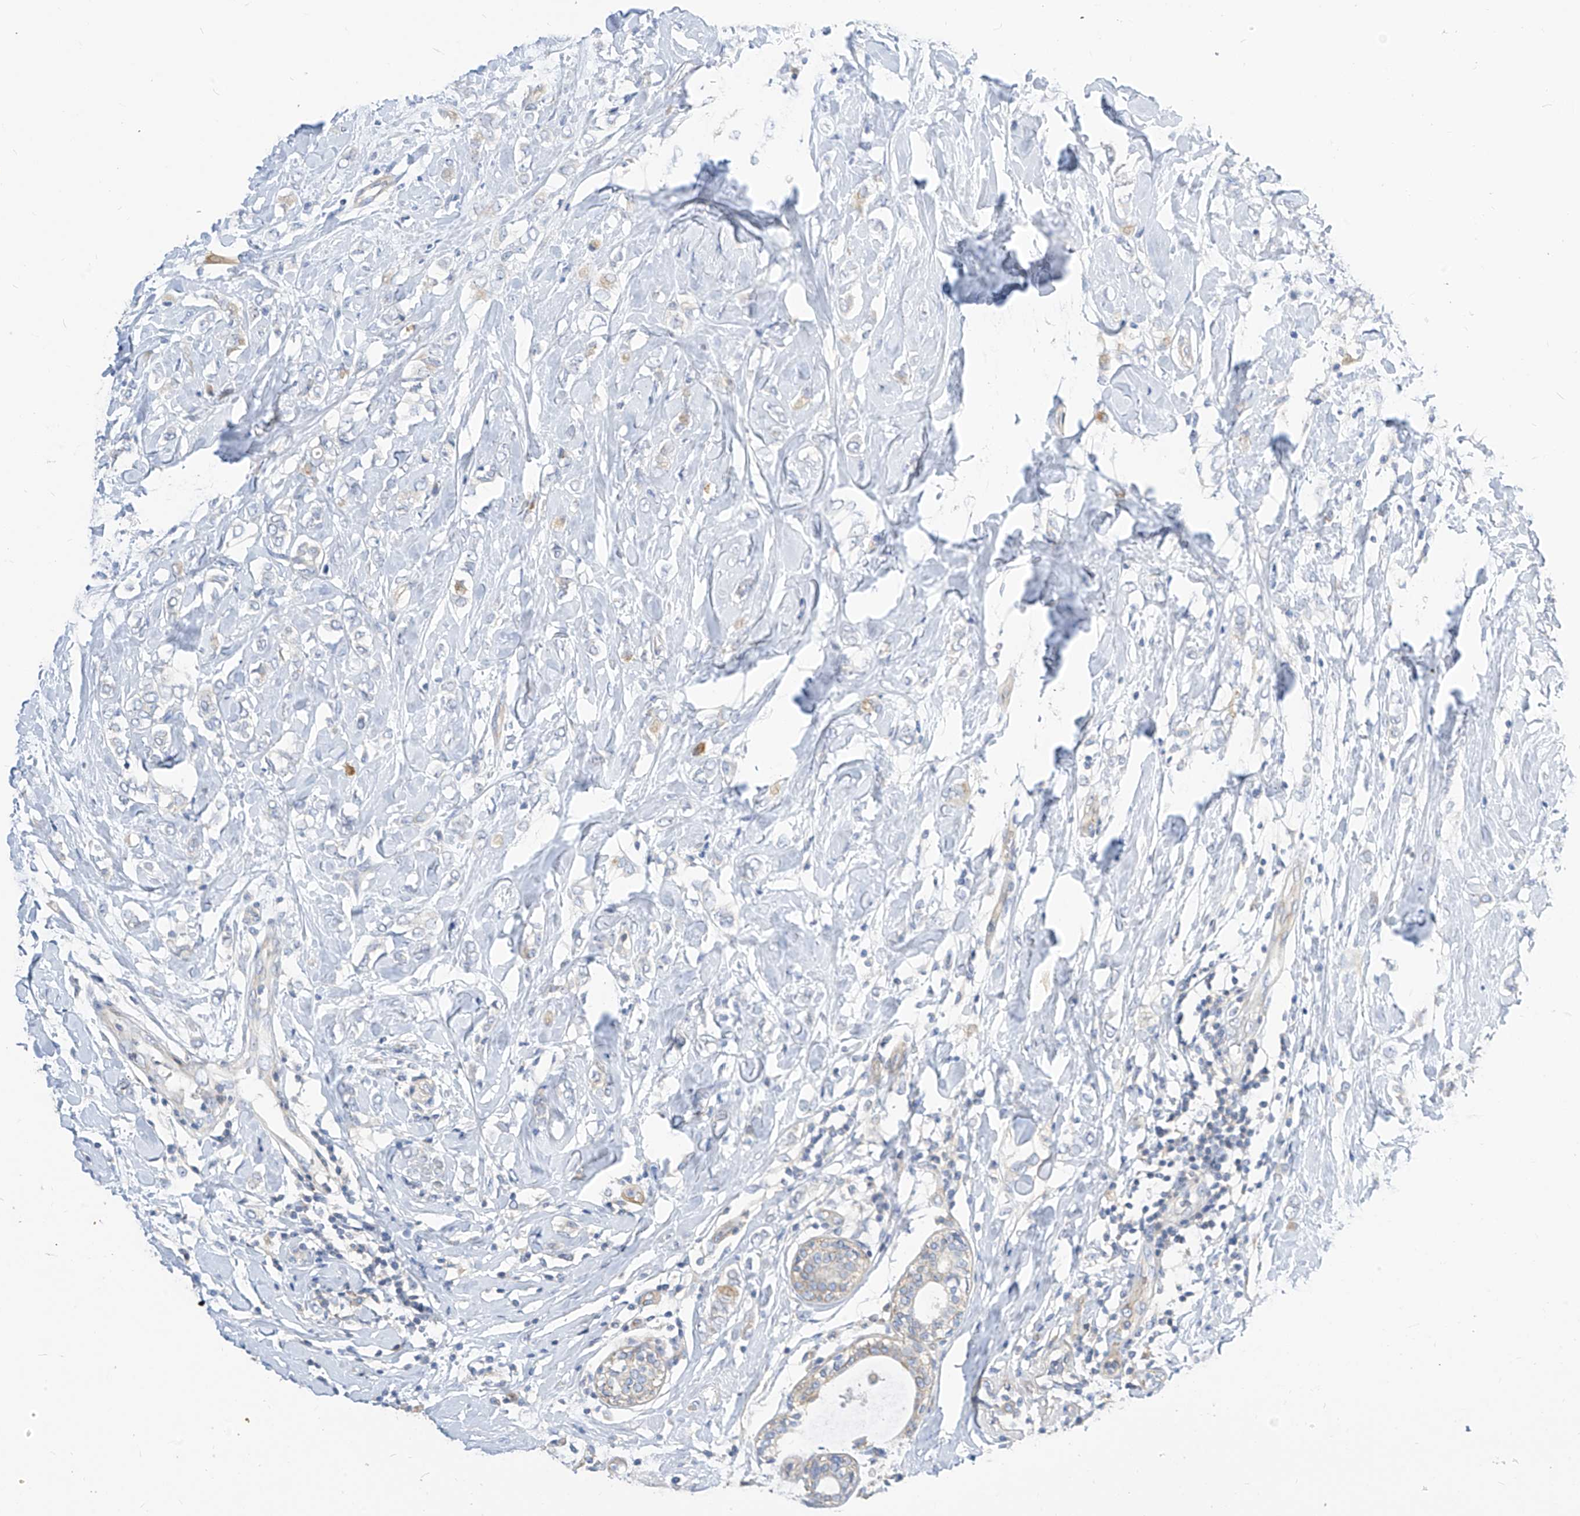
{"staining": {"intensity": "negative", "quantity": "none", "location": "none"}, "tissue": "breast cancer", "cell_type": "Tumor cells", "image_type": "cancer", "snomed": [{"axis": "morphology", "description": "Normal tissue, NOS"}, {"axis": "morphology", "description": "Lobular carcinoma"}, {"axis": "topography", "description": "Breast"}], "caption": "An IHC histopathology image of breast cancer (lobular carcinoma) is shown. There is no staining in tumor cells of breast cancer (lobular carcinoma). The staining was performed using DAB to visualize the protein expression in brown, while the nuclei were stained in blue with hematoxylin (Magnification: 20x).", "gene": "SCGB2A1", "patient": {"sex": "female", "age": 47}}